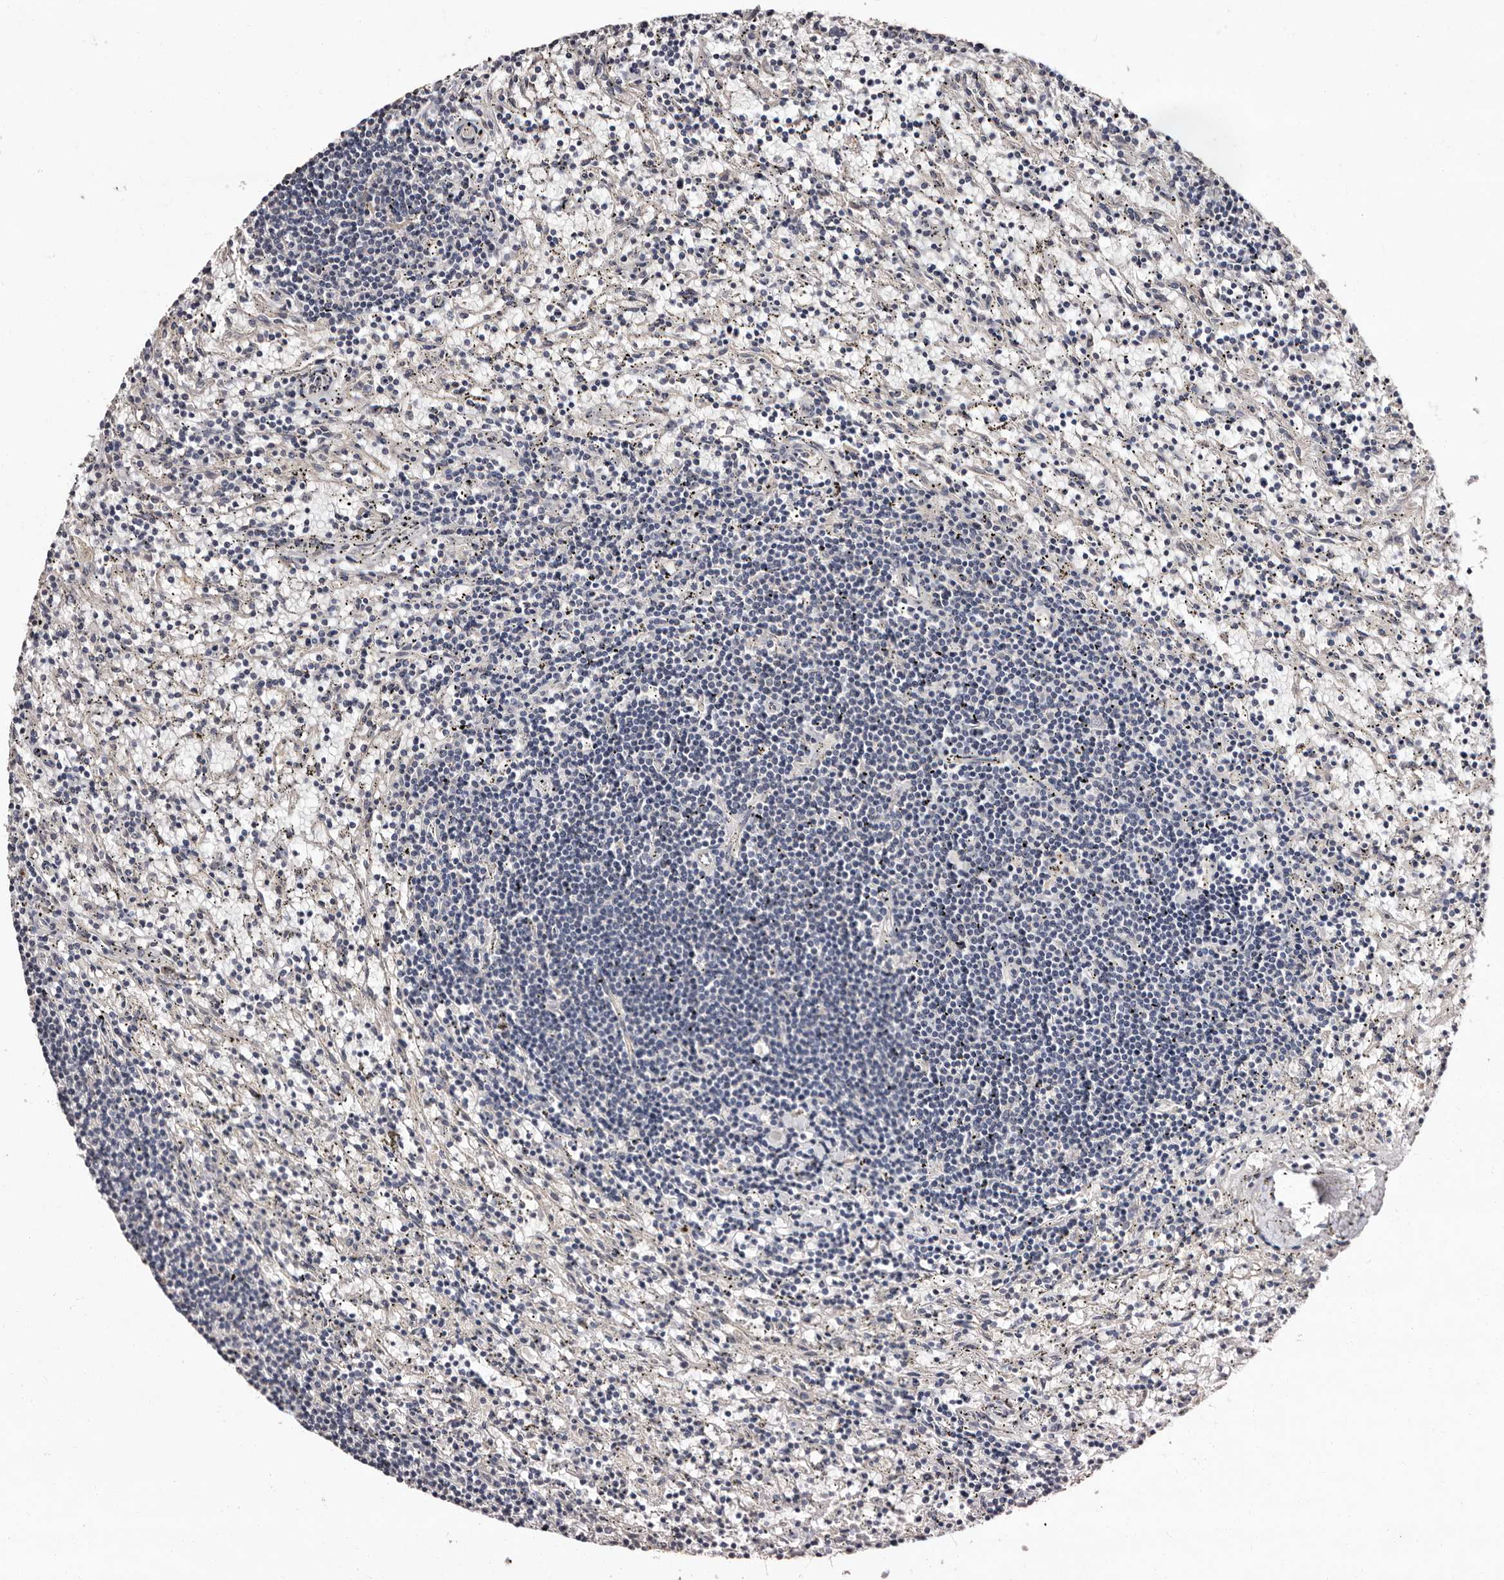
{"staining": {"intensity": "negative", "quantity": "none", "location": "none"}, "tissue": "lymphoma", "cell_type": "Tumor cells", "image_type": "cancer", "snomed": [{"axis": "morphology", "description": "Malignant lymphoma, non-Hodgkin's type, Low grade"}, {"axis": "topography", "description": "Spleen"}], "caption": "Immunohistochemistry (IHC) micrograph of human lymphoma stained for a protein (brown), which displays no staining in tumor cells.", "gene": "FAM91A1", "patient": {"sex": "male", "age": 76}}